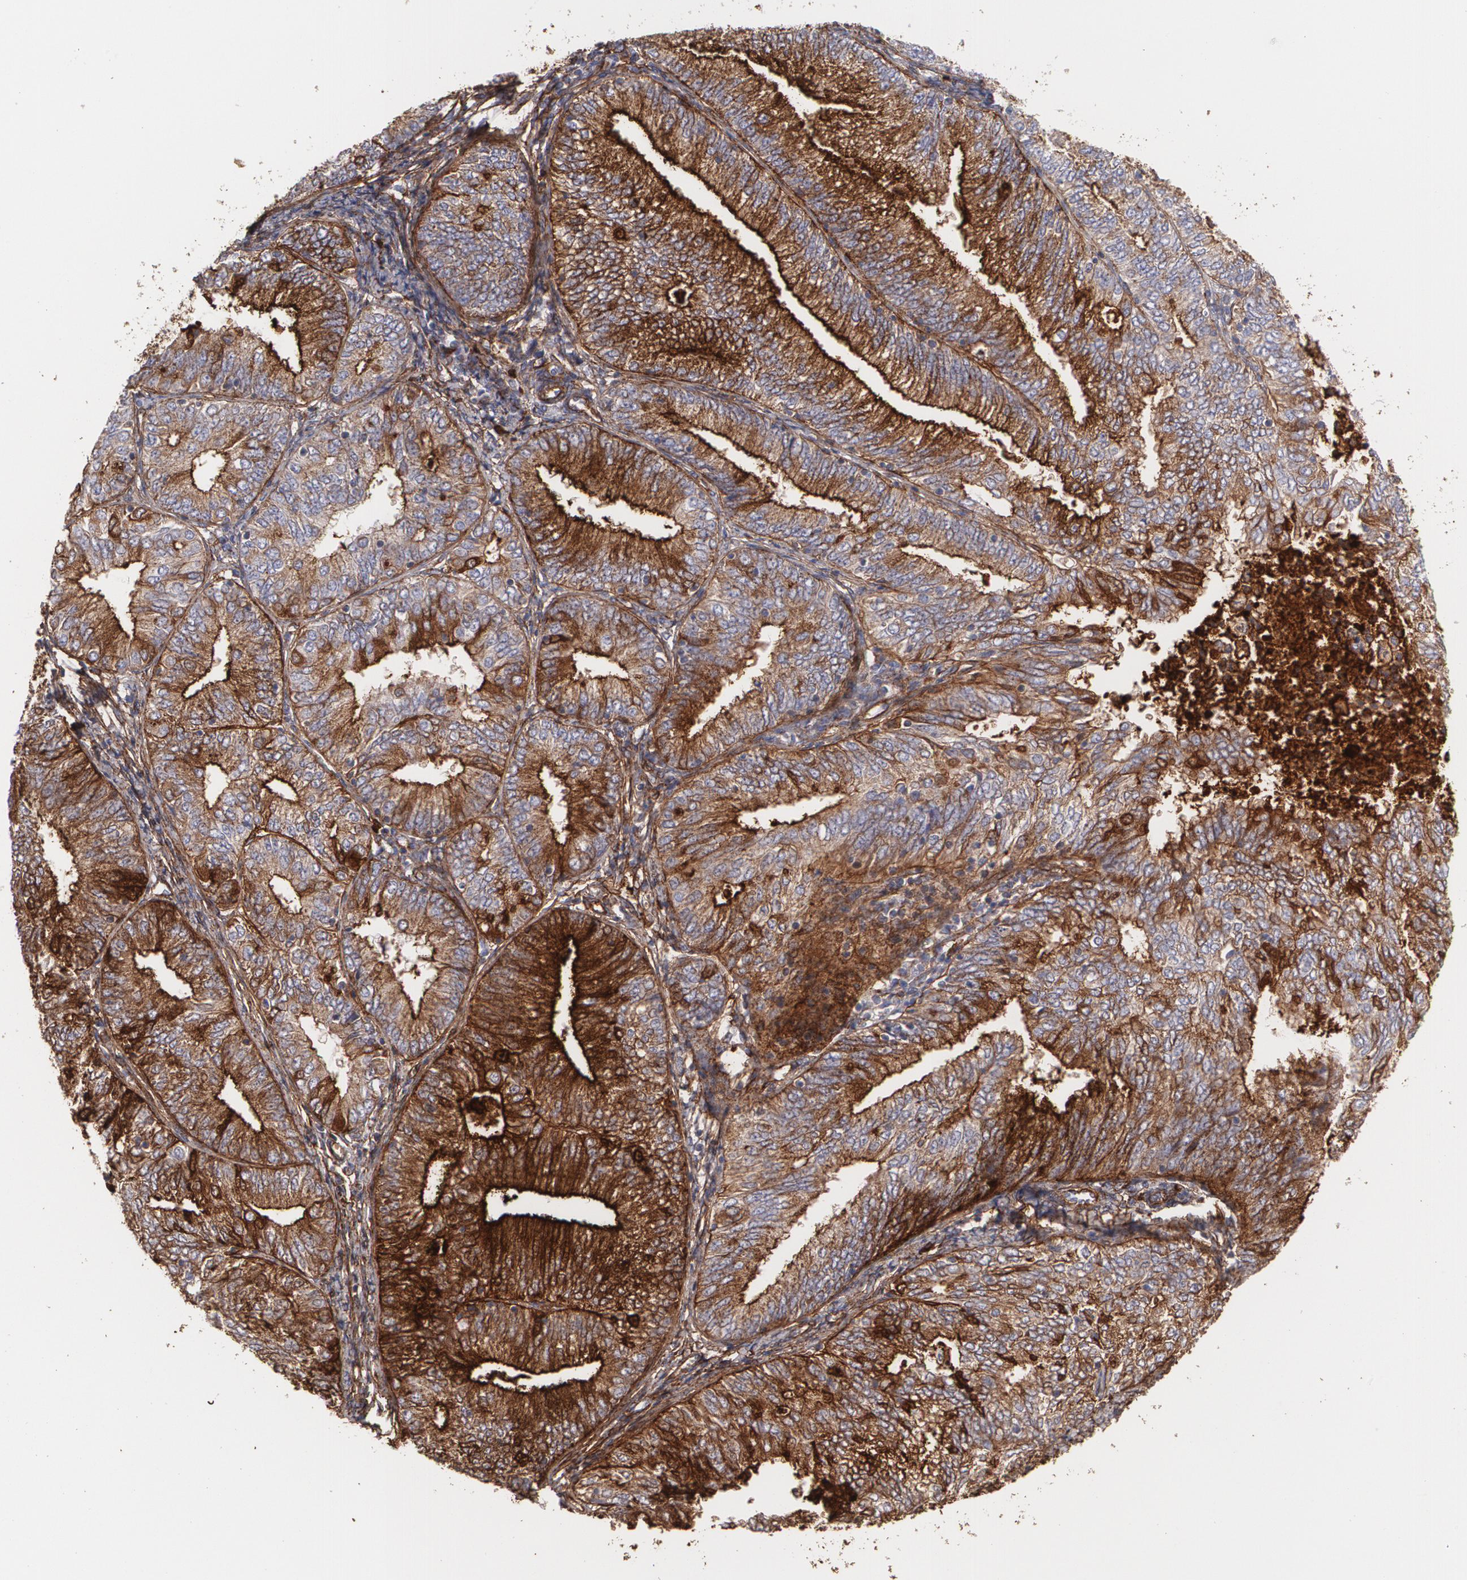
{"staining": {"intensity": "strong", "quantity": ">75%", "location": "cytoplasmic/membranous"}, "tissue": "endometrial cancer", "cell_type": "Tumor cells", "image_type": "cancer", "snomed": [{"axis": "morphology", "description": "Adenocarcinoma, NOS"}, {"axis": "topography", "description": "Endometrium"}], "caption": "Approximately >75% of tumor cells in endometrial cancer (adenocarcinoma) display strong cytoplasmic/membranous protein staining as visualized by brown immunohistochemical staining.", "gene": "FBLN1", "patient": {"sex": "female", "age": 69}}